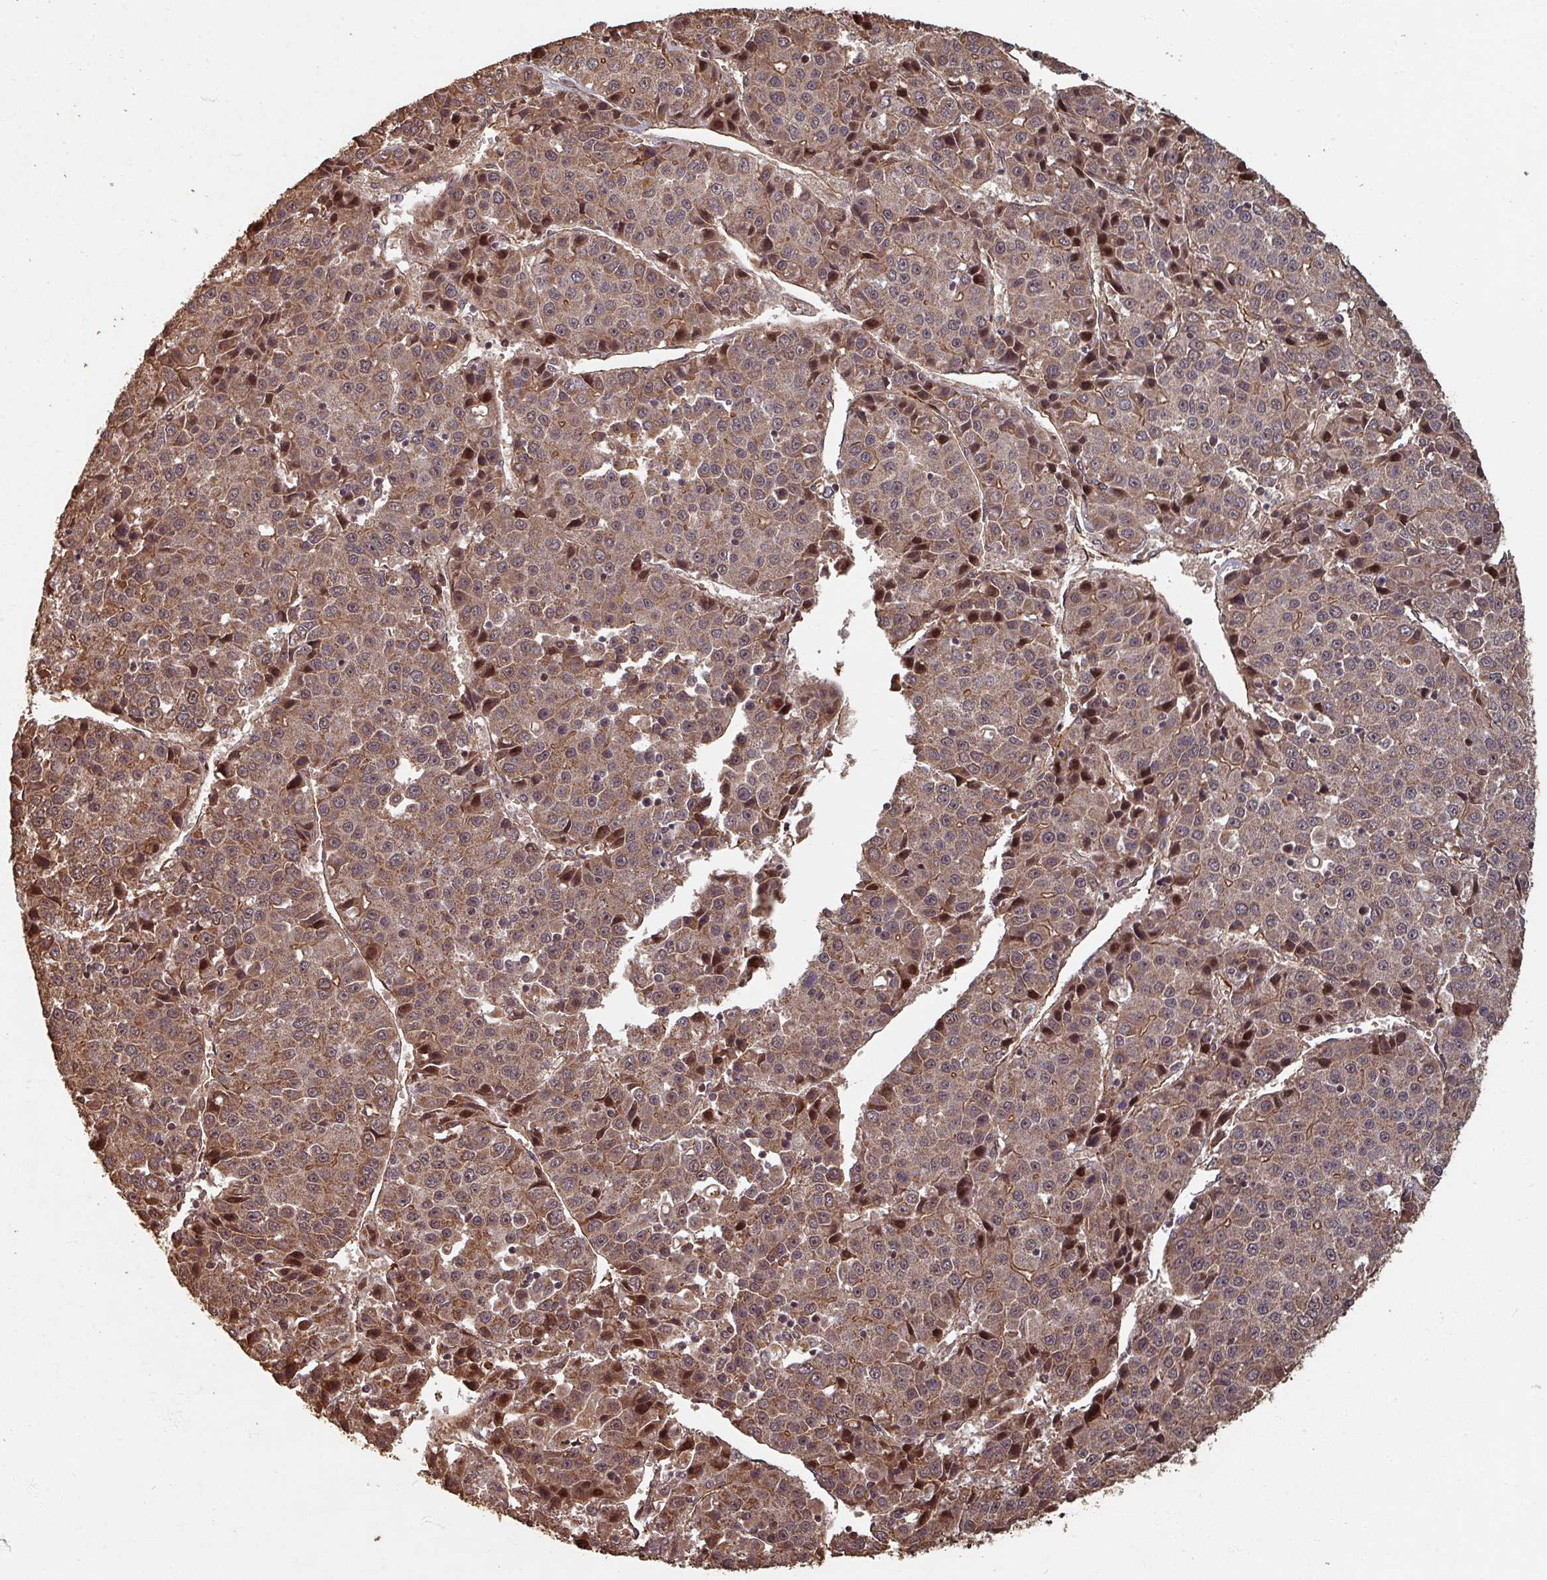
{"staining": {"intensity": "moderate", "quantity": ">75%", "location": "cytoplasmic/membranous,nuclear"}, "tissue": "liver cancer", "cell_type": "Tumor cells", "image_type": "cancer", "snomed": [{"axis": "morphology", "description": "Carcinoma, Hepatocellular, NOS"}, {"axis": "topography", "description": "Liver"}], "caption": "Hepatocellular carcinoma (liver) was stained to show a protein in brown. There is medium levels of moderate cytoplasmic/membranous and nuclear positivity in about >75% of tumor cells.", "gene": "EID1", "patient": {"sex": "female", "age": 53}}